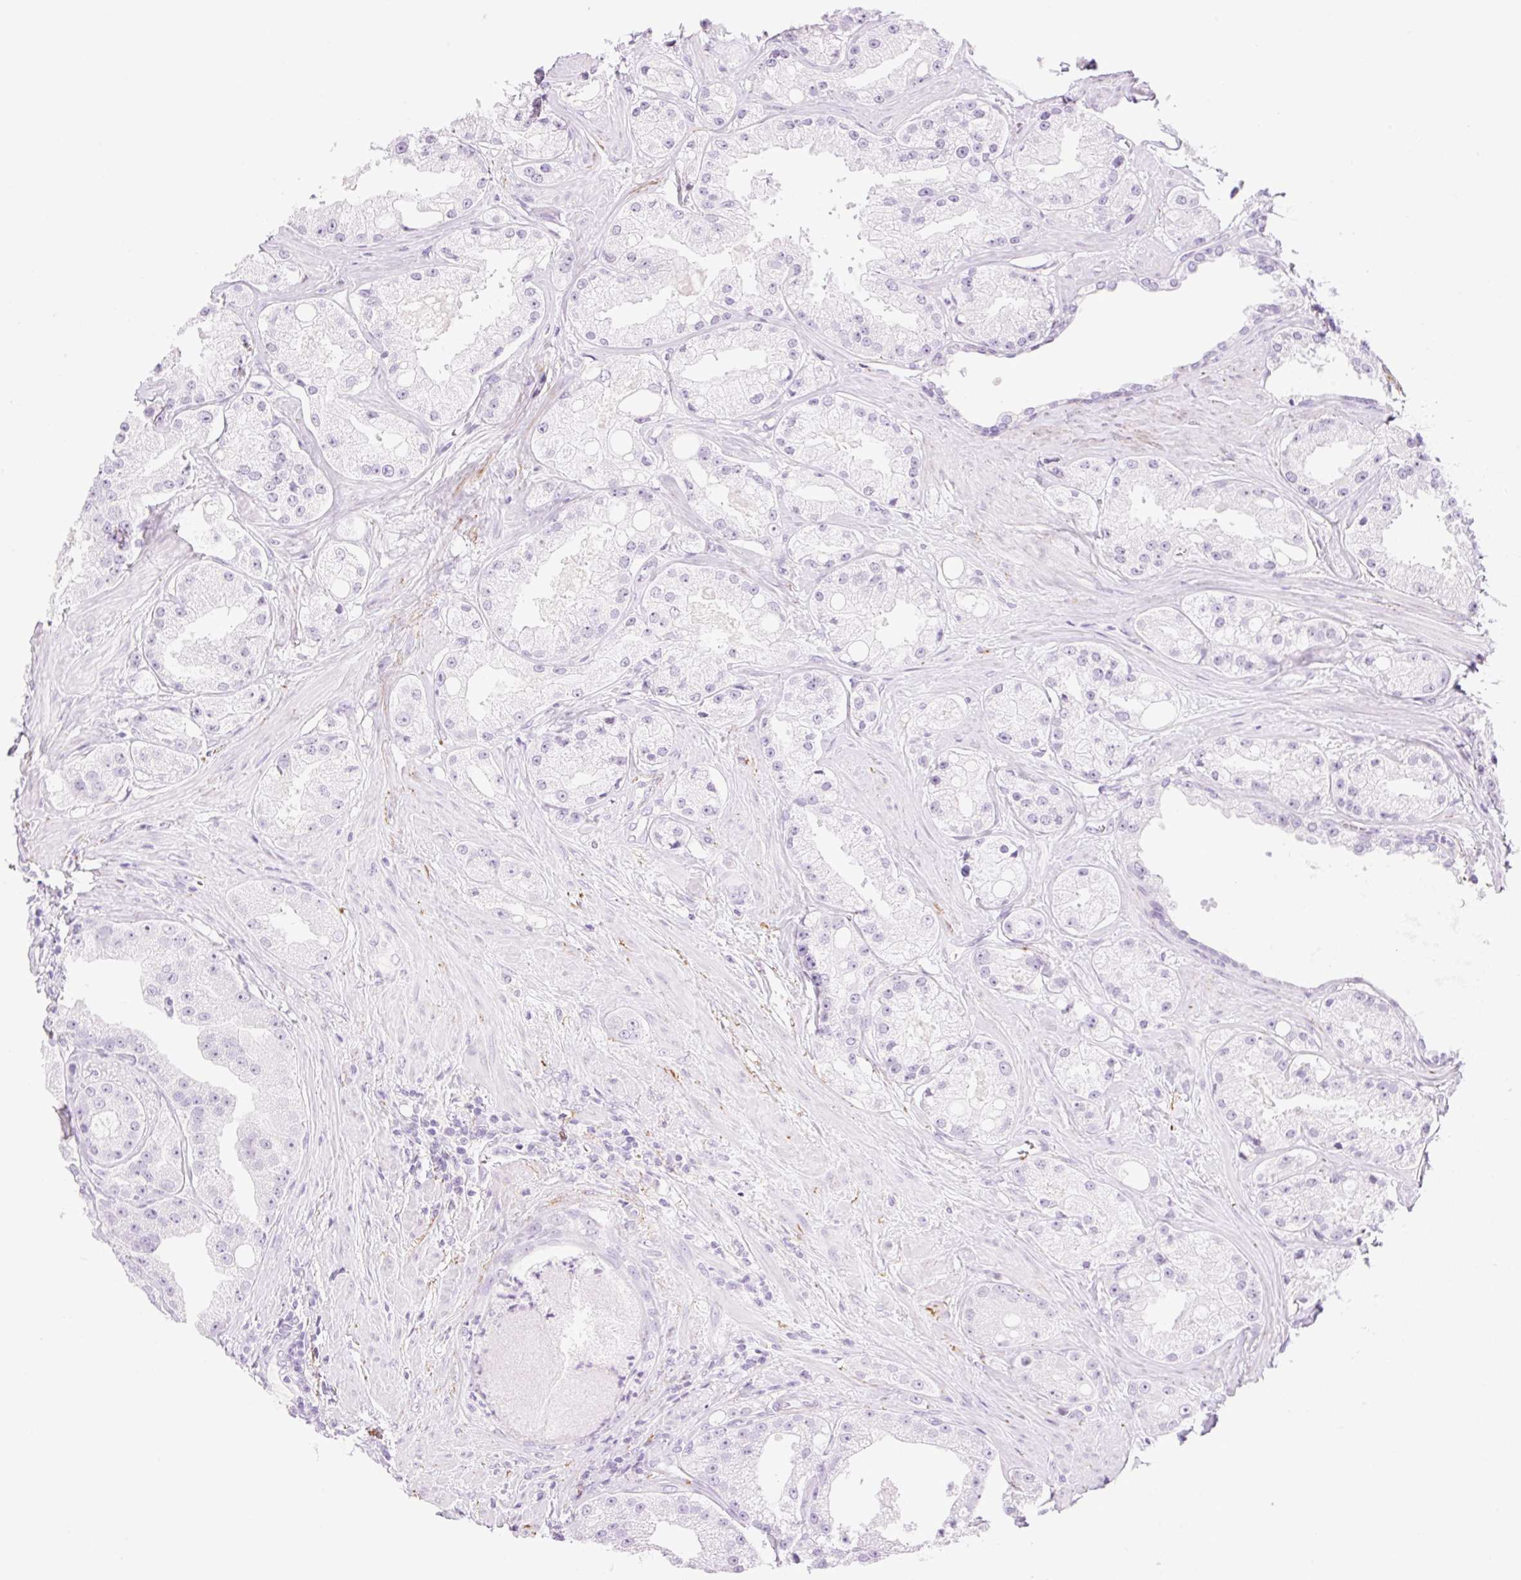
{"staining": {"intensity": "negative", "quantity": "none", "location": "none"}, "tissue": "prostate cancer", "cell_type": "Tumor cells", "image_type": "cancer", "snomed": [{"axis": "morphology", "description": "Adenocarcinoma, High grade"}, {"axis": "topography", "description": "Prostate"}], "caption": "Immunohistochemistry of prostate adenocarcinoma (high-grade) displays no expression in tumor cells.", "gene": "SP140L", "patient": {"sex": "male", "age": 66}}